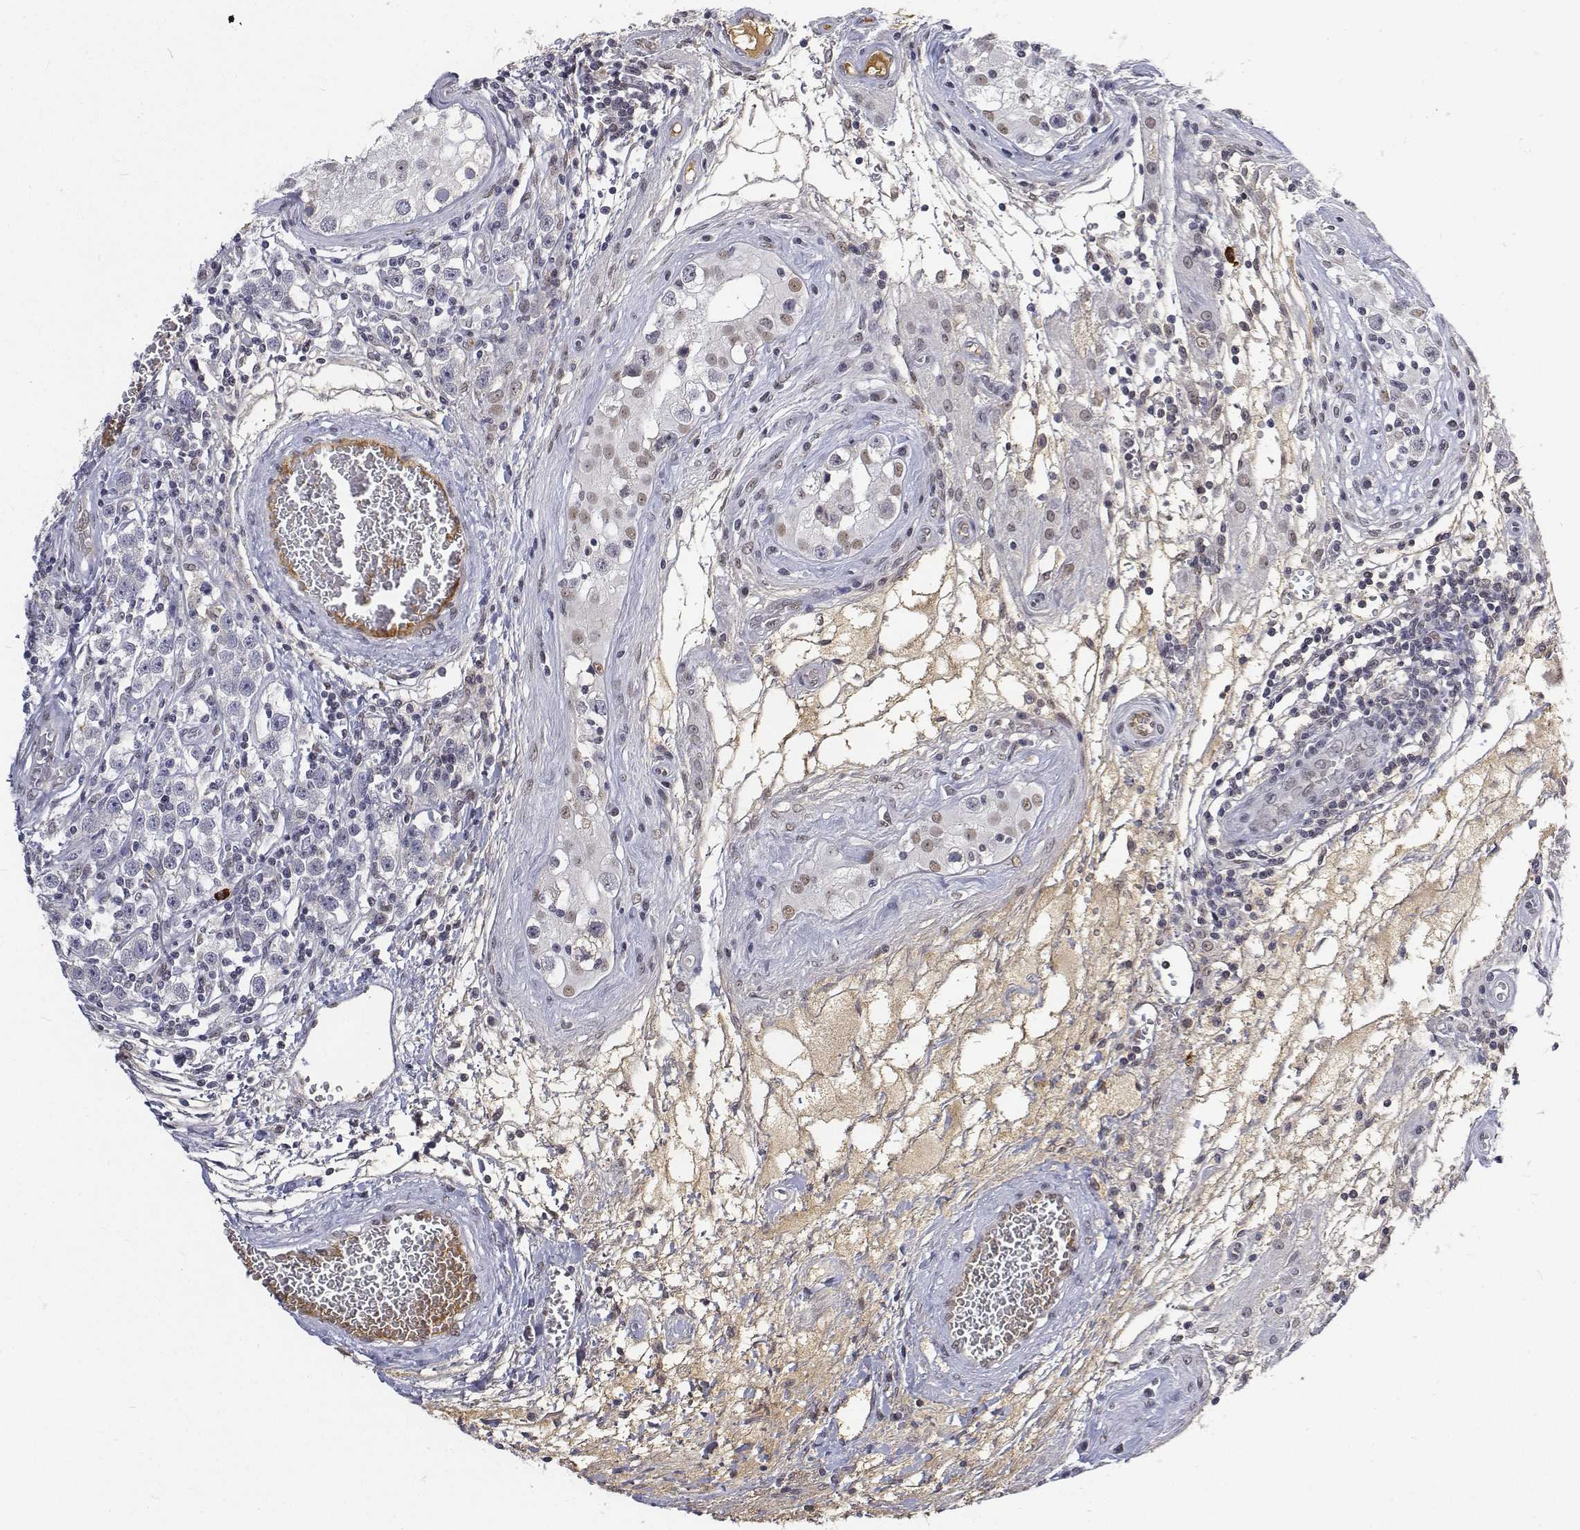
{"staining": {"intensity": "negative", "quantity": "none", "location": "none"}, "tissue": "testis cancer", "cell_type": "Tumor cells", "image_type": "cancer", "snomed": [{"axis": "morphology", "description": "Seminoma, NOS"}, {"axis": "topography", "description": "Testis"}], "caption": "Immunohistochemical staining of testis cancer (seminoma) demonstrates no significant expression in tumor cells.", "gene": "ATRX", "patient": {"sex": "male", "age": 31}}